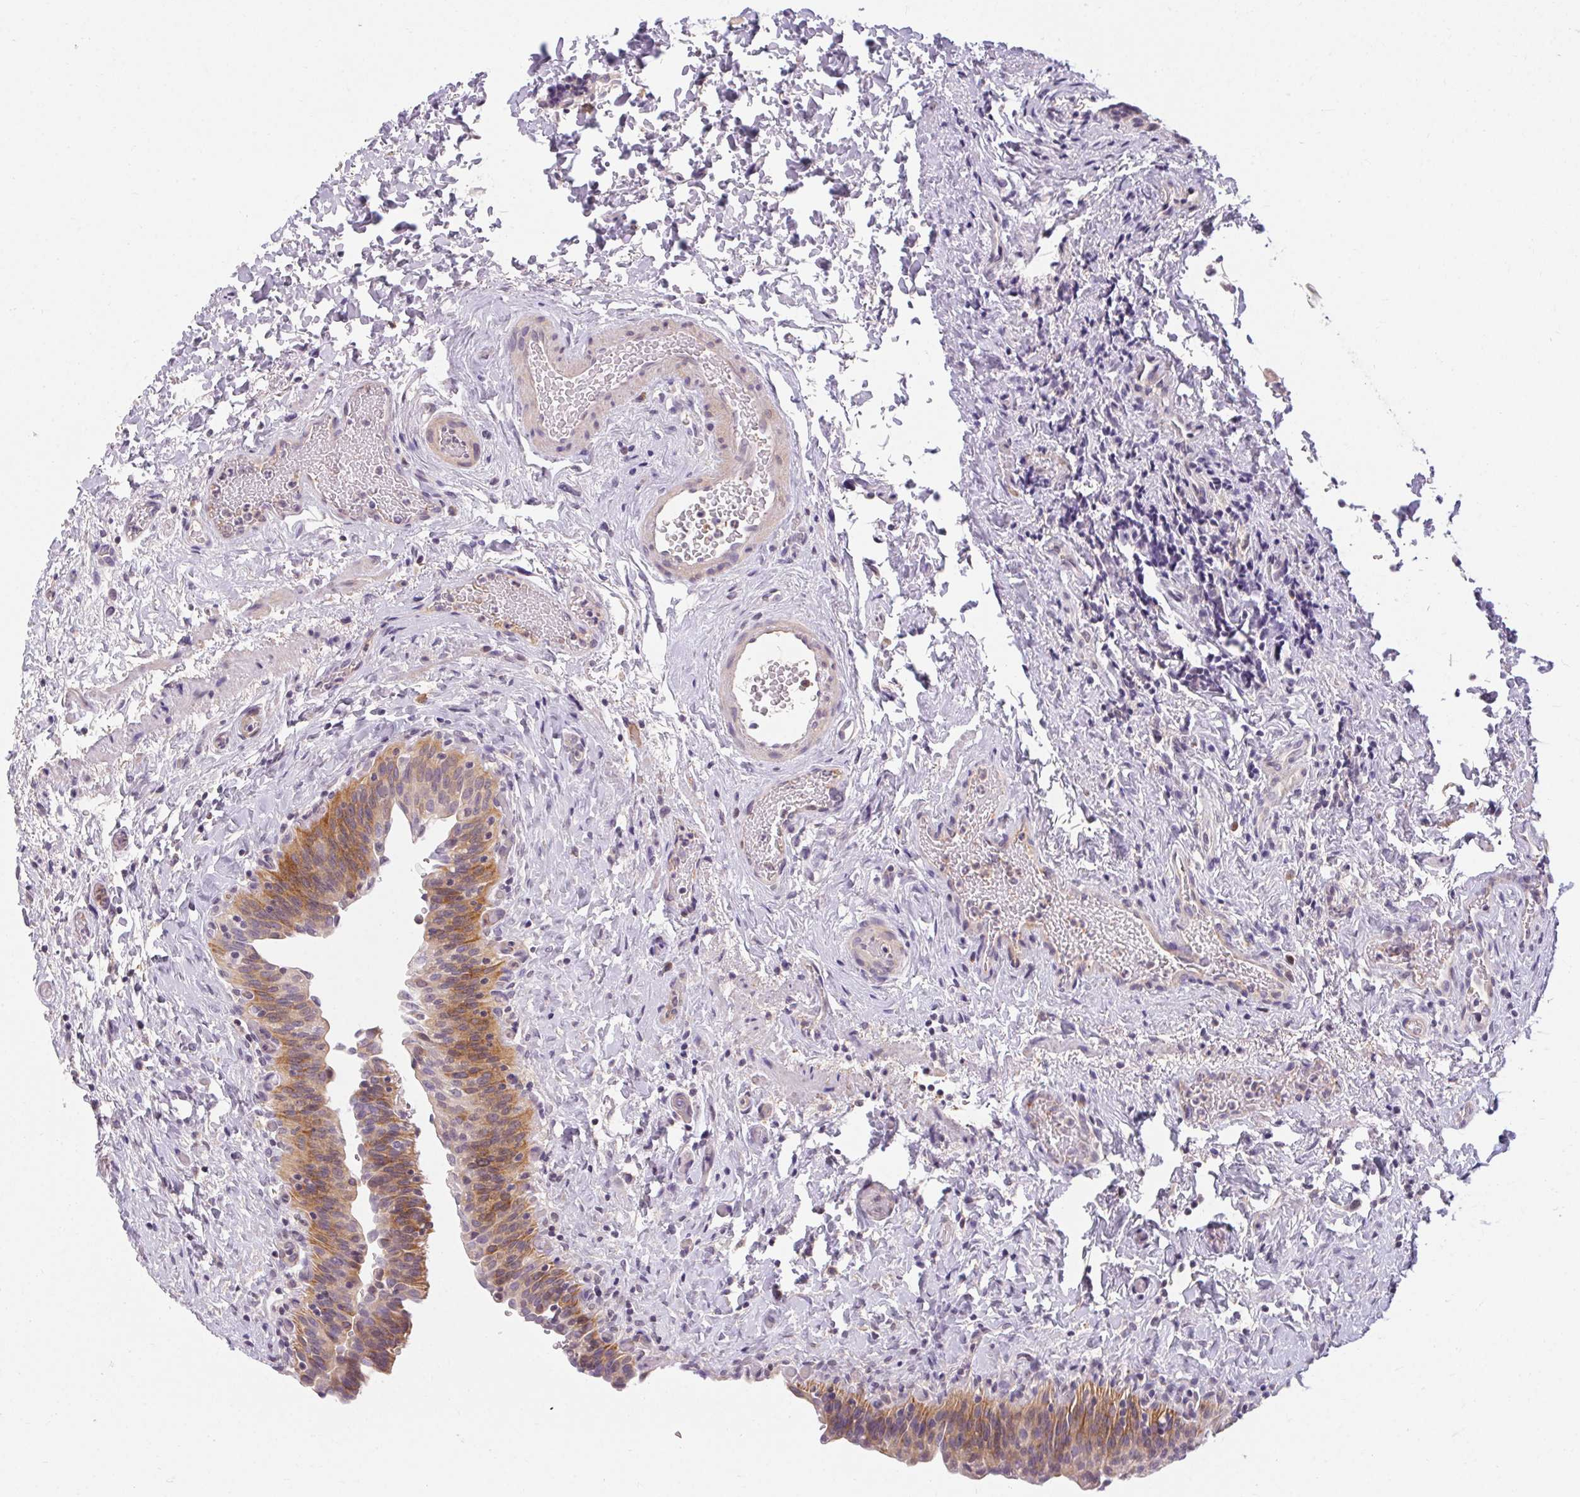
{"staining": {"intensity": "moderate", "quantity": "25%-75%", "location": "cytoplasmic/membranous"}, "tissue": "urinary bladder", "cell_type": "Urothelial cells", "image_type": "normal", "snomed": [{"axis": "morphology", "description": "Normal tissue, NOS"}, {"axis": "topography", "description": "Urinary bladder"}], "caption": "A histopathology image showing moderate cytoplasmic/membranous positivity in approximately 25%-75% of urothelial cells in benign urinary bladder, as visualized by brown immunohistochemical staining.", "gene": "TMEM52B", "patient": {"sex": "male", "age": 56}}